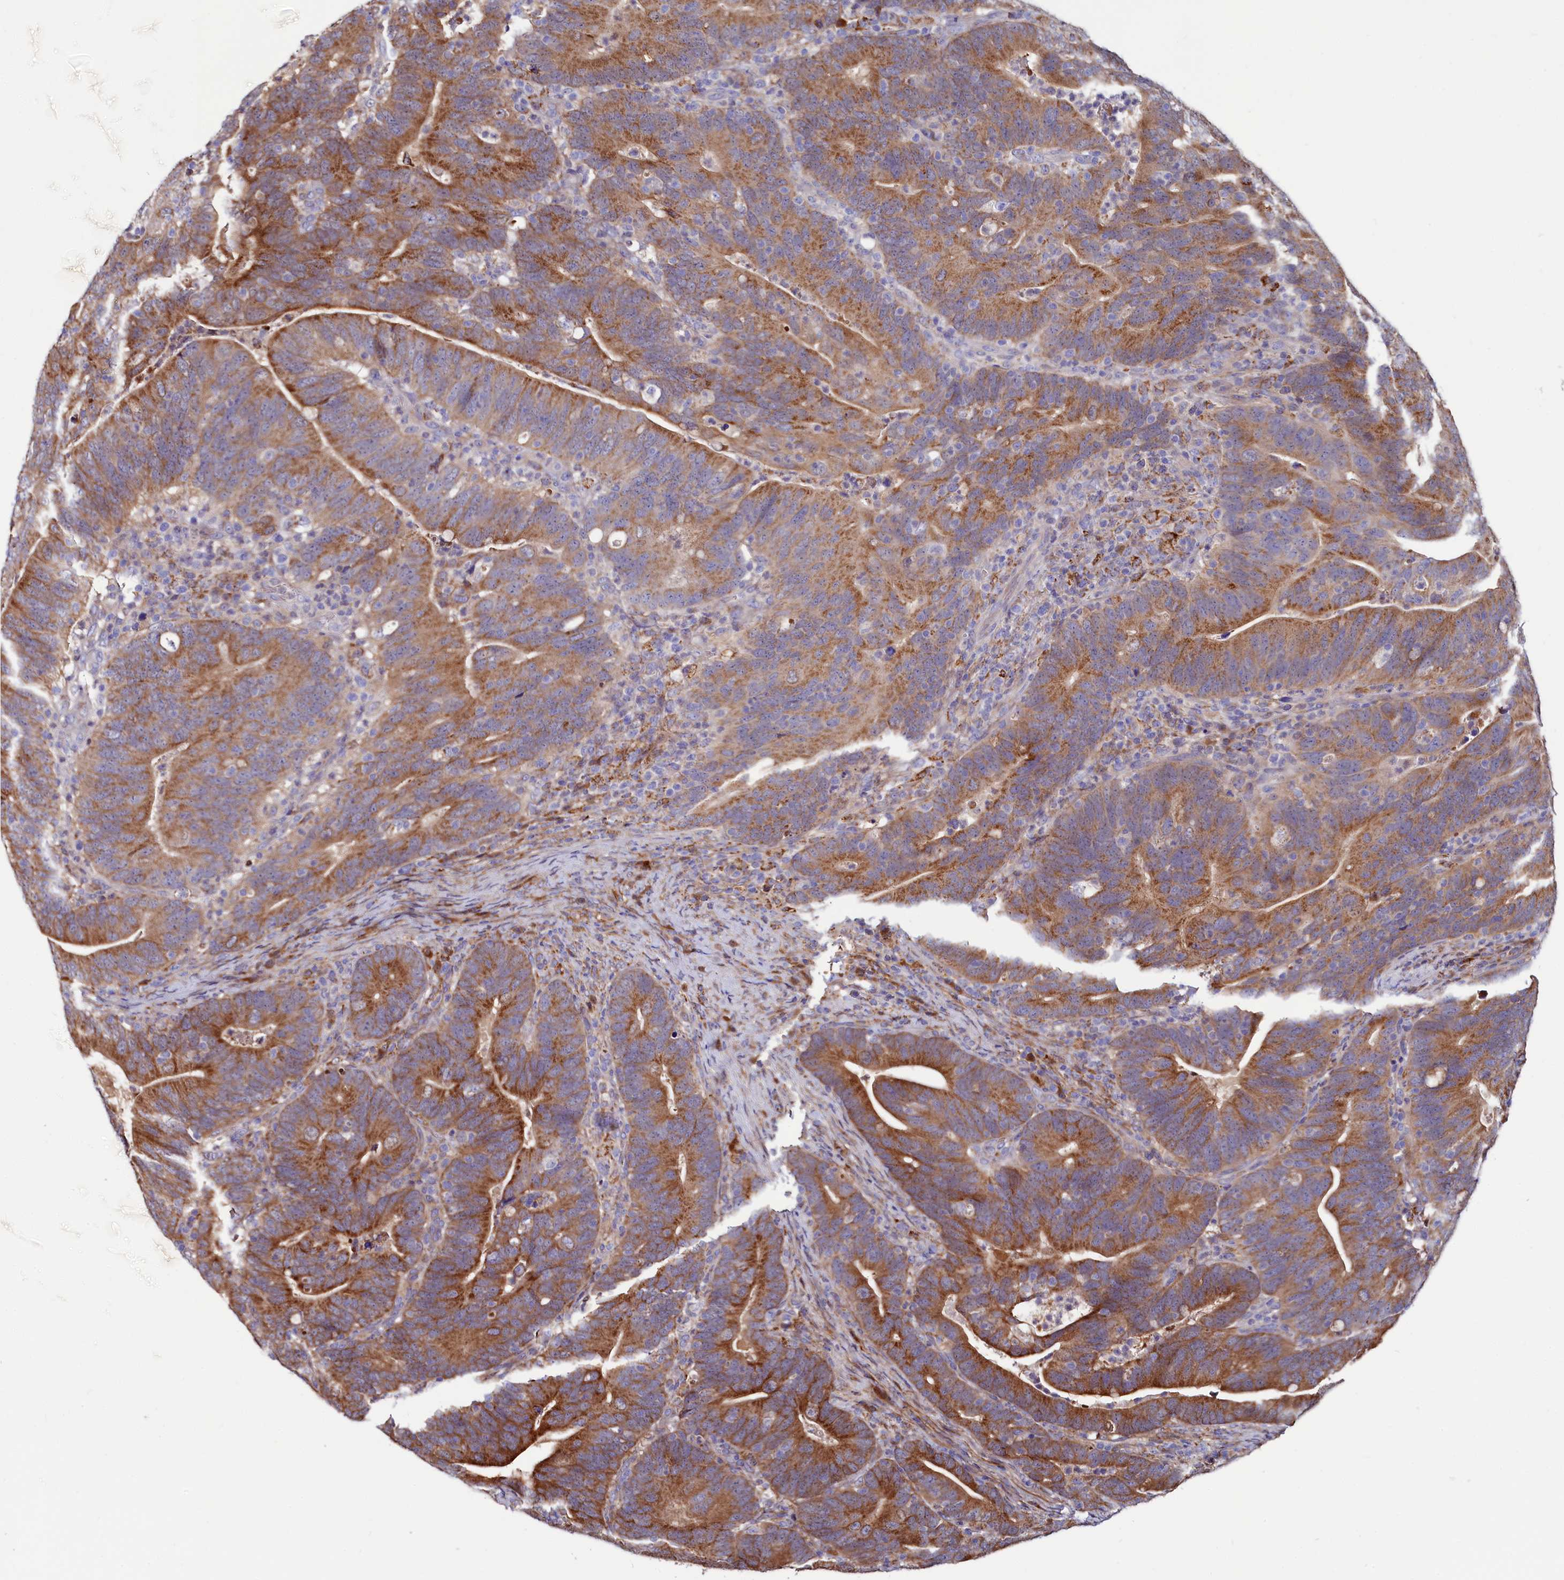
{"staining": {"intensity": "moderate", "quantity": ">75%", "location": "cytoplasmic/membranous"}, "tissue": "colorectal cancer", "cell_type": "Tumor cells", "image_type": "cancer", "snomed": [{"axis": "morphology", "description": "Adenocarcinoma, NOS"}, {"axis": "topography", "description": "Colon"}], "caption": "This is a histology image of IHC staining of colorectal cancer, which shows moderate expression in the cytoplasmic/membranous of tumor cells.", "gene": "ASTE1", "patient": {"sex": "female", "age": 66}}